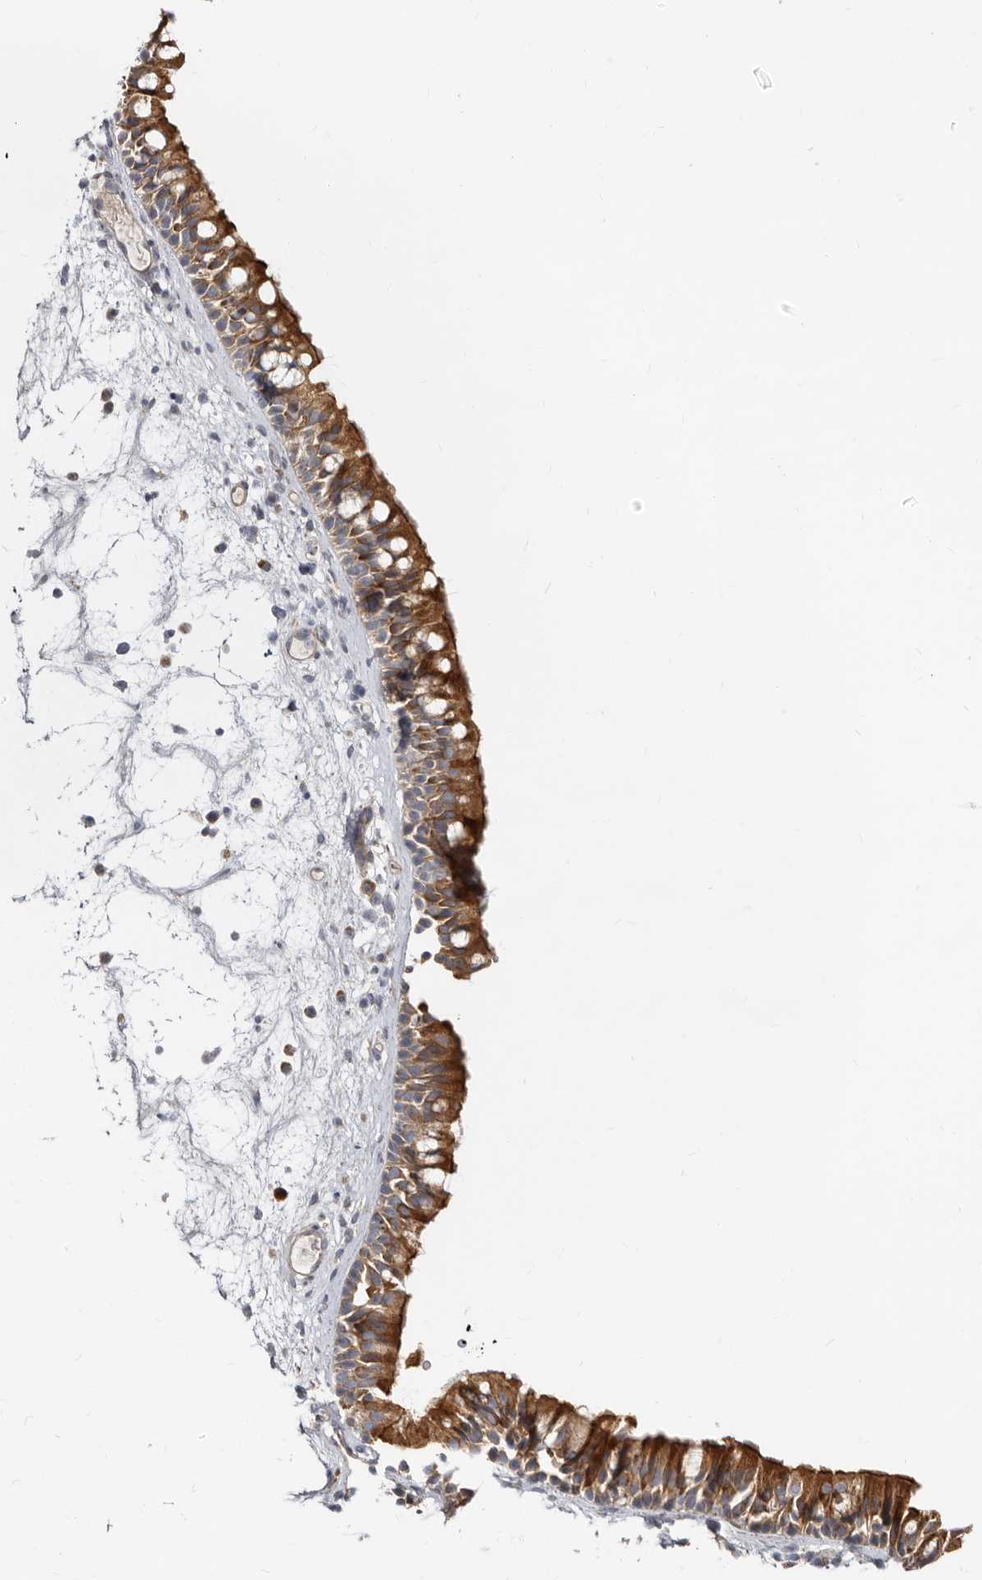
{"staining": {"intensity": "moderate", "quantity": ">75%", "location": "cytoplasmic/membranous"}, "tissue": "nasopharynx", "cell_type": "Respiratory epithelial cells", "image_type": "normal", "snomed": [{"axis": "morphology", "description": "Normal tissue, NOS"}, {"axis": "morphology", "description": "Inflammation, NOS"}, {"axis": "morphology", "description": "Malignant melanoma, Metastatic site"}, {"axis": "topography", "description": "Nasopharynx"}], "caption": "Normal nasopharynx was stained to show a protein in brown. There is medium levels of moderate cytoplasmic/membranous expression in about >75% of respiratory epithelial cells. (Brightfield microscopy of DAB IHC at high magnification).", "gene": "BAIAP2L1", "patient": {"sex": "male", "age": 70}}